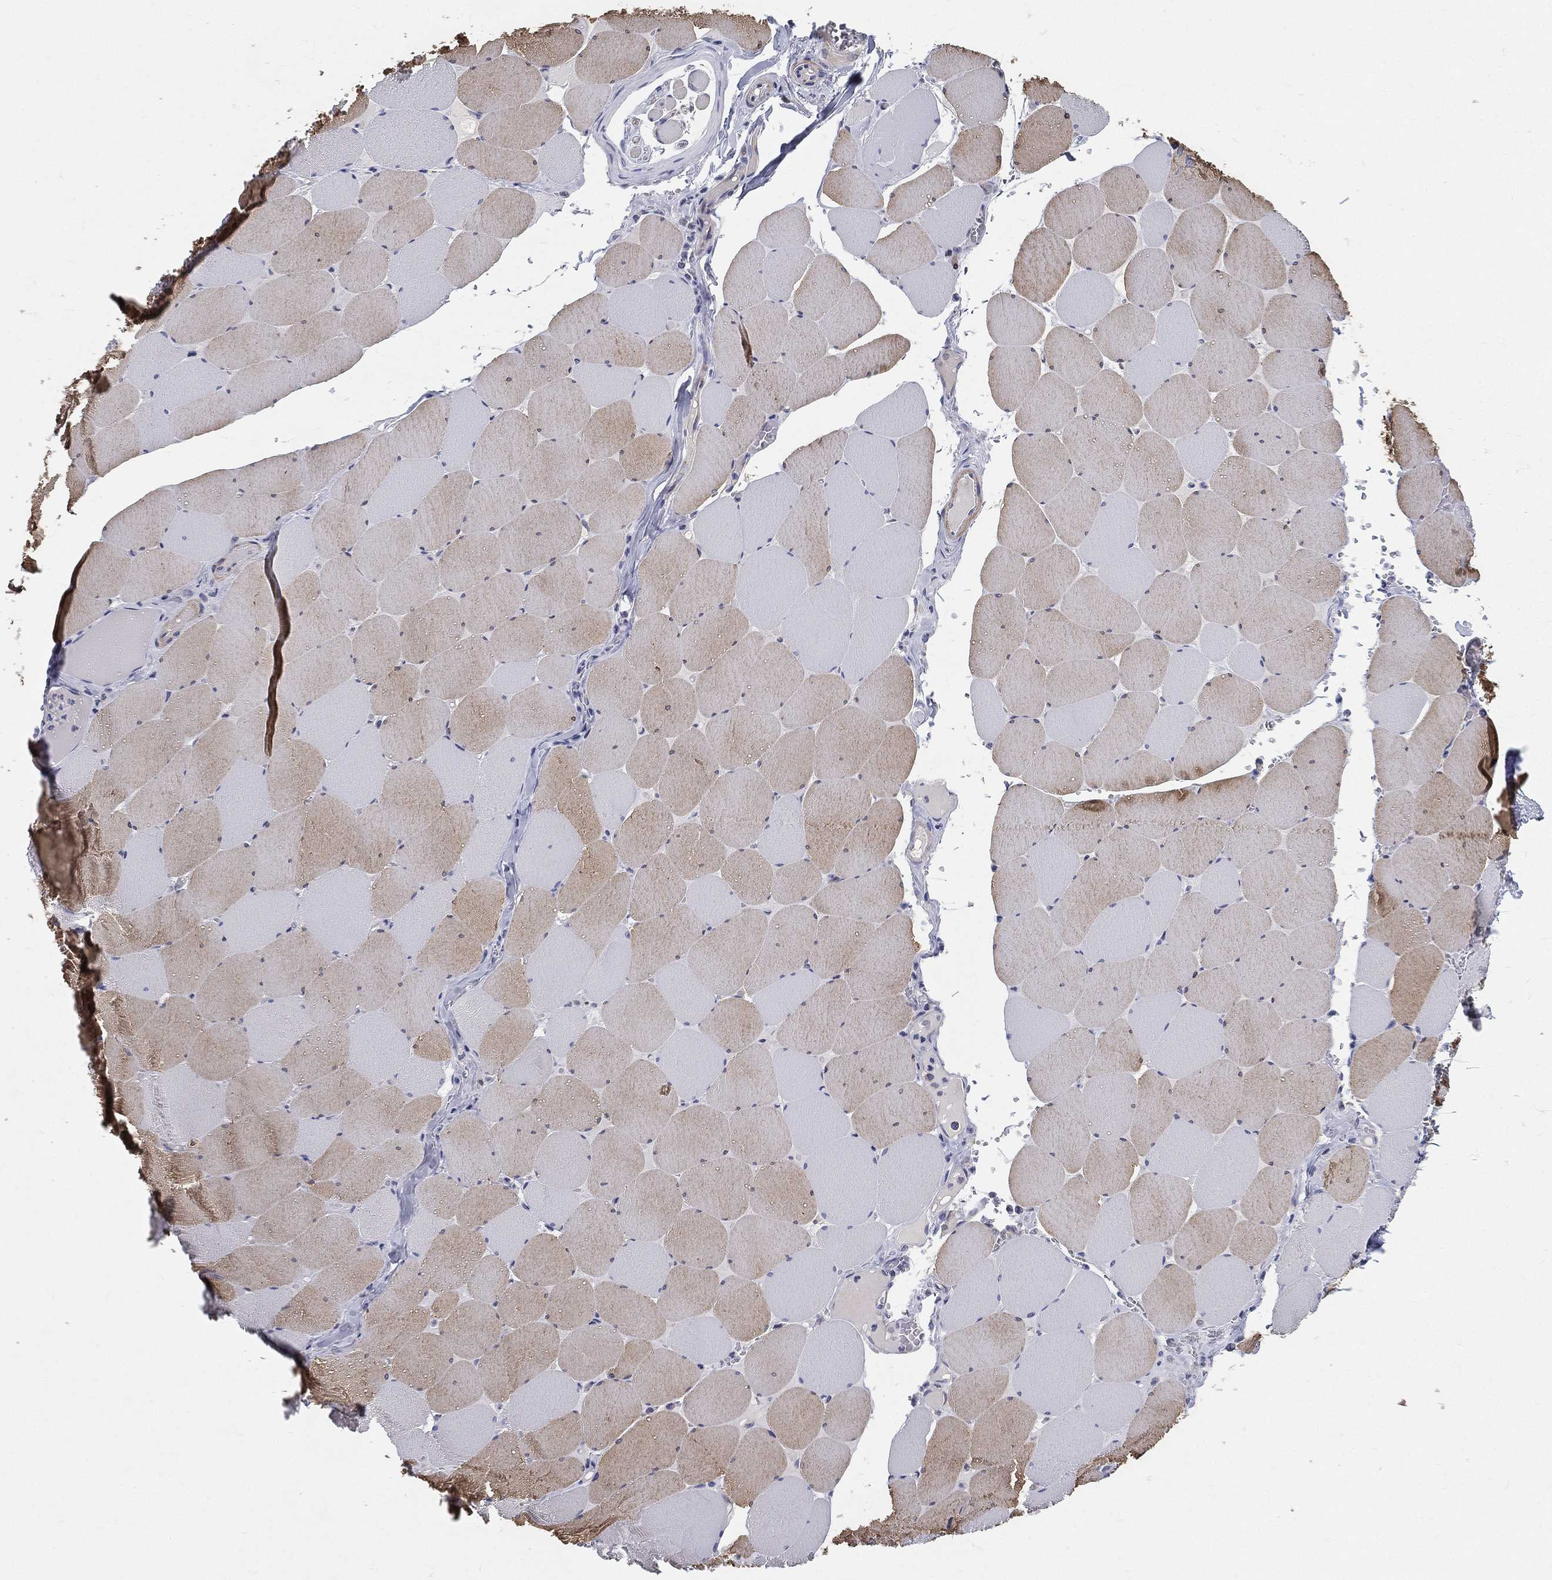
{"staining": {"intensity": "moderate", "quantity": "<25%", "location": "cytoplasmic/membranous"}, "tissue": "skeletal muscle", "cell_type": "Myocytes", "image_type": "normal", "snomed": [{"axis": "morphology", "description": "Normal tissue, NOS"}, {"axis": "morphology", "description": "Malignant melanoma, Metastatic site"}, {"axis": "topography", "description": "Skeletal muscle"}], "caption": "Immunohistochemistry photomicrograph of benign skeletal muscle: skeletal muscle stained using IHC reveals low levels of moderate protein expression localized specifically in the cytoplasmic/membranous of myocytes, appearing as a cytoplasmic/membranous brown color.", "gene": "PWWP3A", "patient": {"sex": "male", "age": 50}}